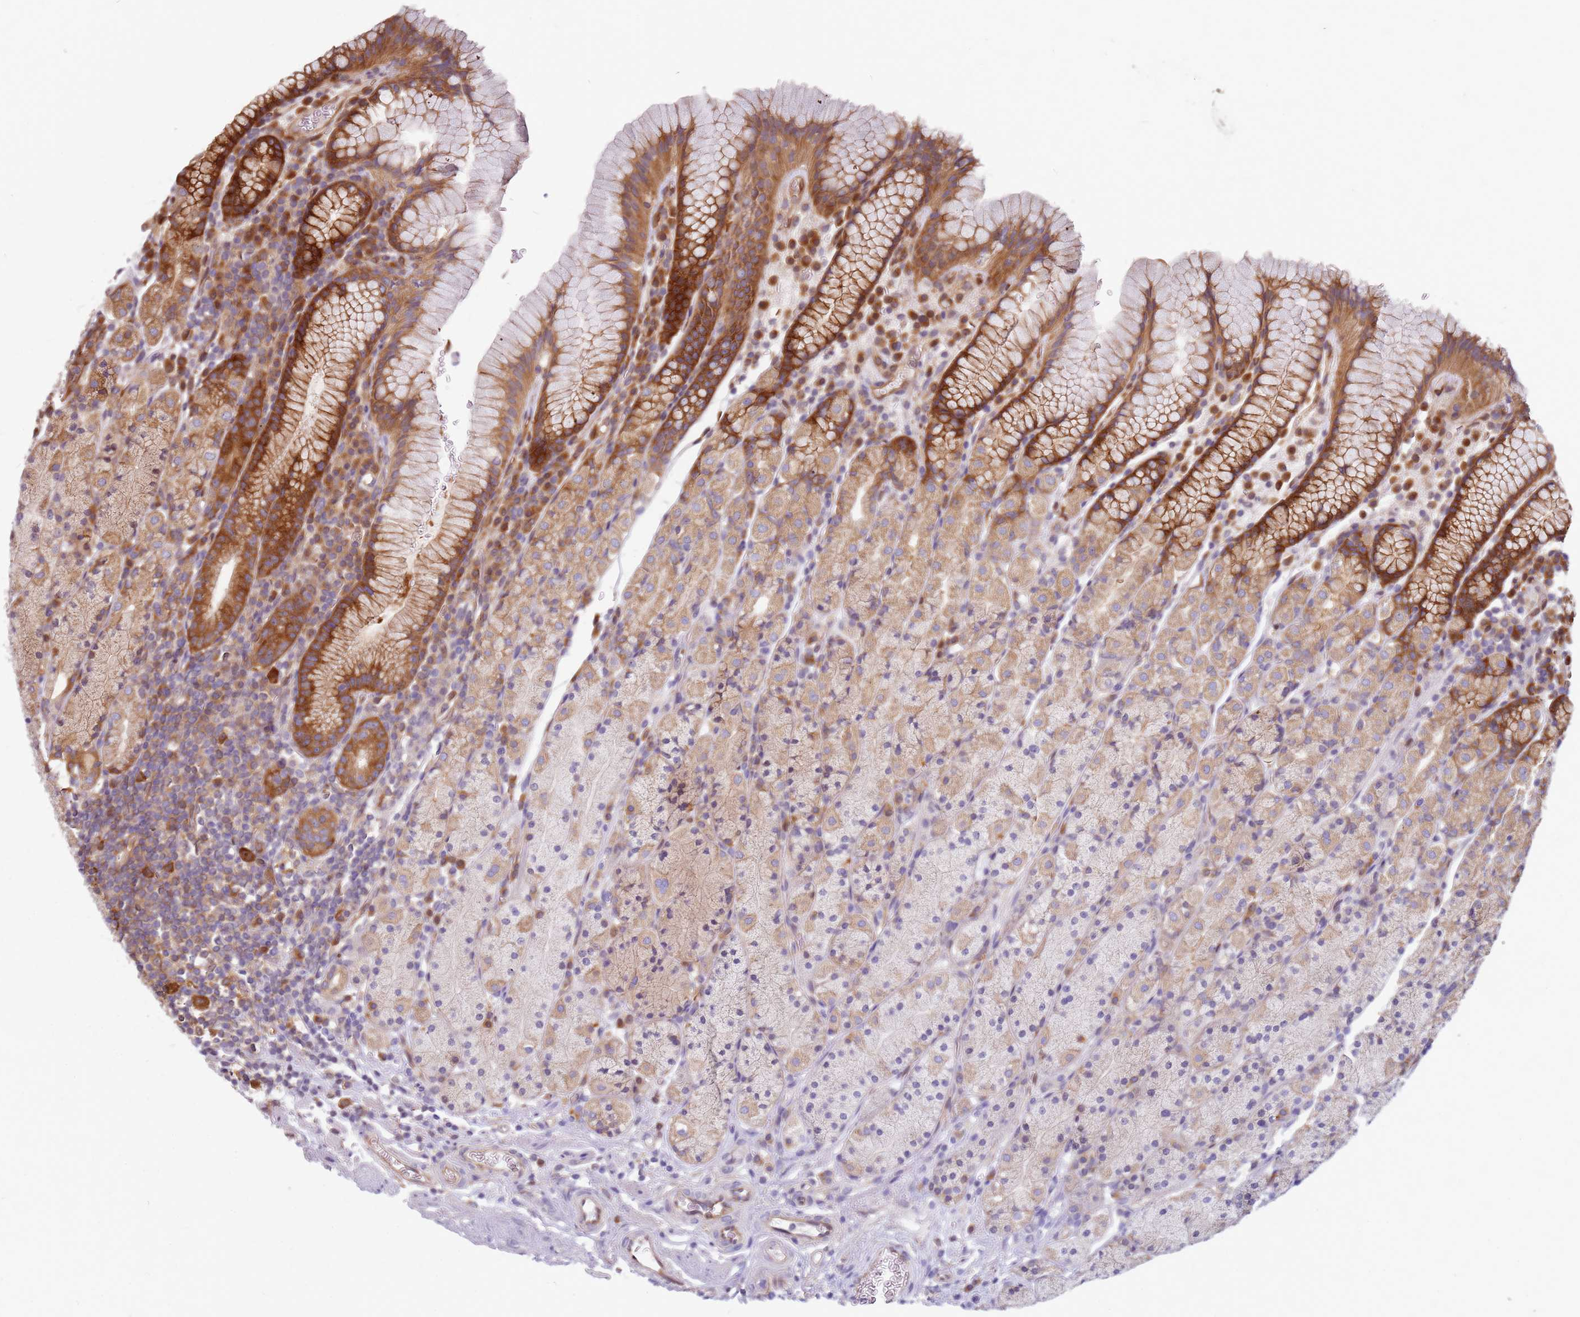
{"staining": {"intensity": "moderate", "quantity": "25%-75%", "location": "cytoplasmic/membranous"}, "tissue": "stomach", "cell_type": "Glandular cells", "image_type": "normal", "snomed": [{"axis": "morphology", "description": "Normal tissue, NOS"}, {"axis": "topography", "description": "Stomach, upper"}, {"axis": "topography", "description": "Stomach"}], "caption": "Protein expression analysis of unremarkable stomach displays moderate cytoplasmic/membranous positivity in approximately 25%-75% of glandular cells. The staining was performed using DAB to visualize the protein expression in brown, while the nuclei were stained in blue with hematoxylin (Magnification: 20x).", "gene": "HDX", "patient": {"sex": "male", "age": 62}}